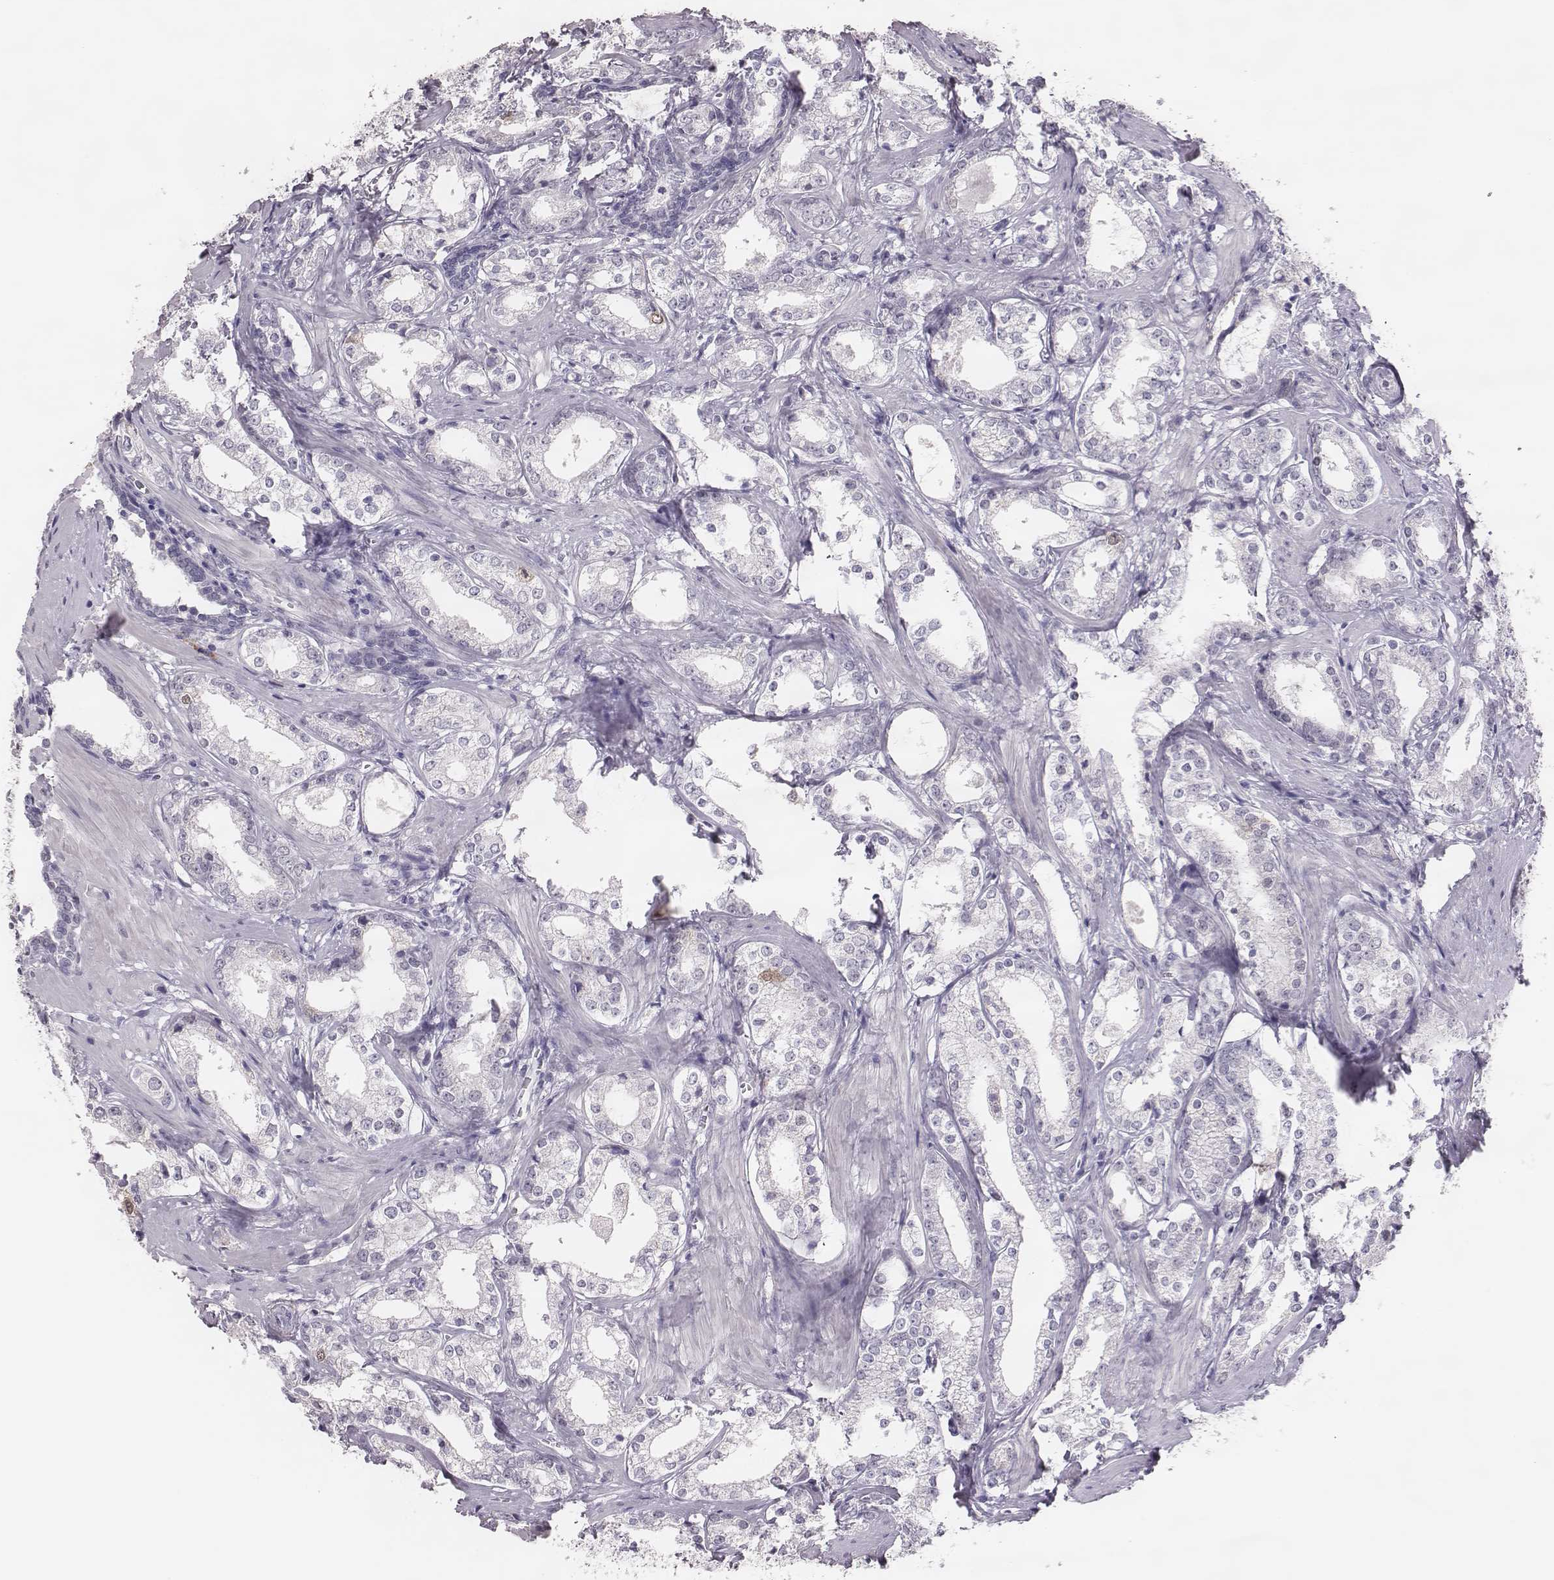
{"staining": {"intensity": "negative", "quantity": "none", "location": "none"}, "tissue": "prostate cancer", "cell_type": "Tumor cells", "image_type": "cancer", "snomed": [{"axis": "morphology", "description": "Adenocarcinoma, NOS"}, {"axis": "topography", "description": "Prostate and seminal vesicle, NOS"}], "caption": "Immunohistochemical staining of human adenocarcinoma (prostate) demonstrates no significant expression in tumor cells. (DAB (3,3'-diaminobenzidine) IHC, high magnification).", "gene": "PBK", "patient": {"sex": "male", "age": 63}}